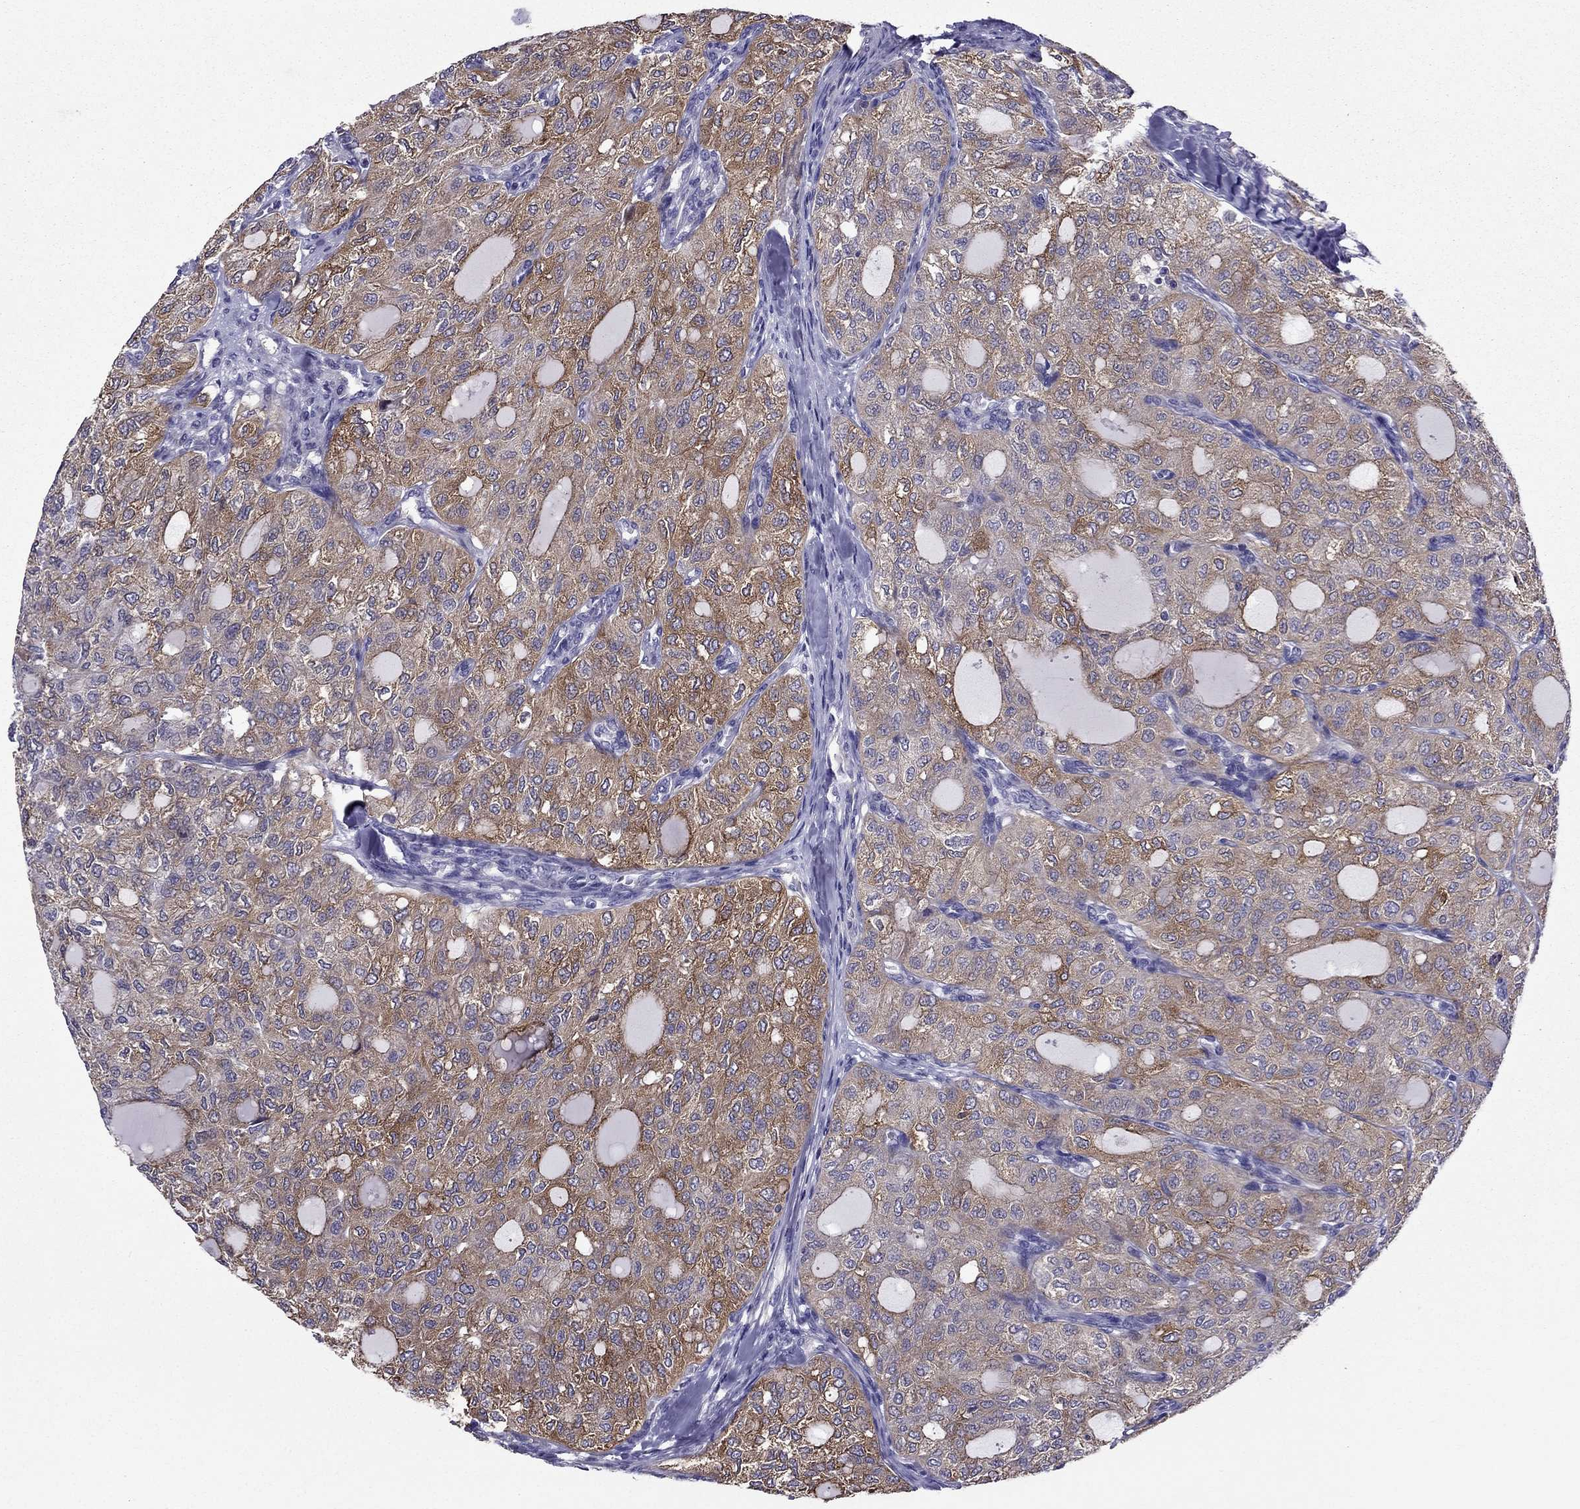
{"staining": {"intensity": "moderate", "quantity": "25%-75%", "location": "cytoplasmic/membranous"}, "tissue": "thyroid cancer", "cell_type": "Tumor cells", "image_type": "cancer", "snomed": [{"axis": "morphology", "description": "Follicular adenoma carcinoma, NOS"}, {"axis": "topography", "description": "Thyroid gland"}], "caption": "The micrograph shows staining of thyroid cancer, revealing moderate cytoplasmic/membranous protein expression (brown color) within tumor cells.", "gene": "AAK1", "patient": {"sex": "male", "age": 75}}